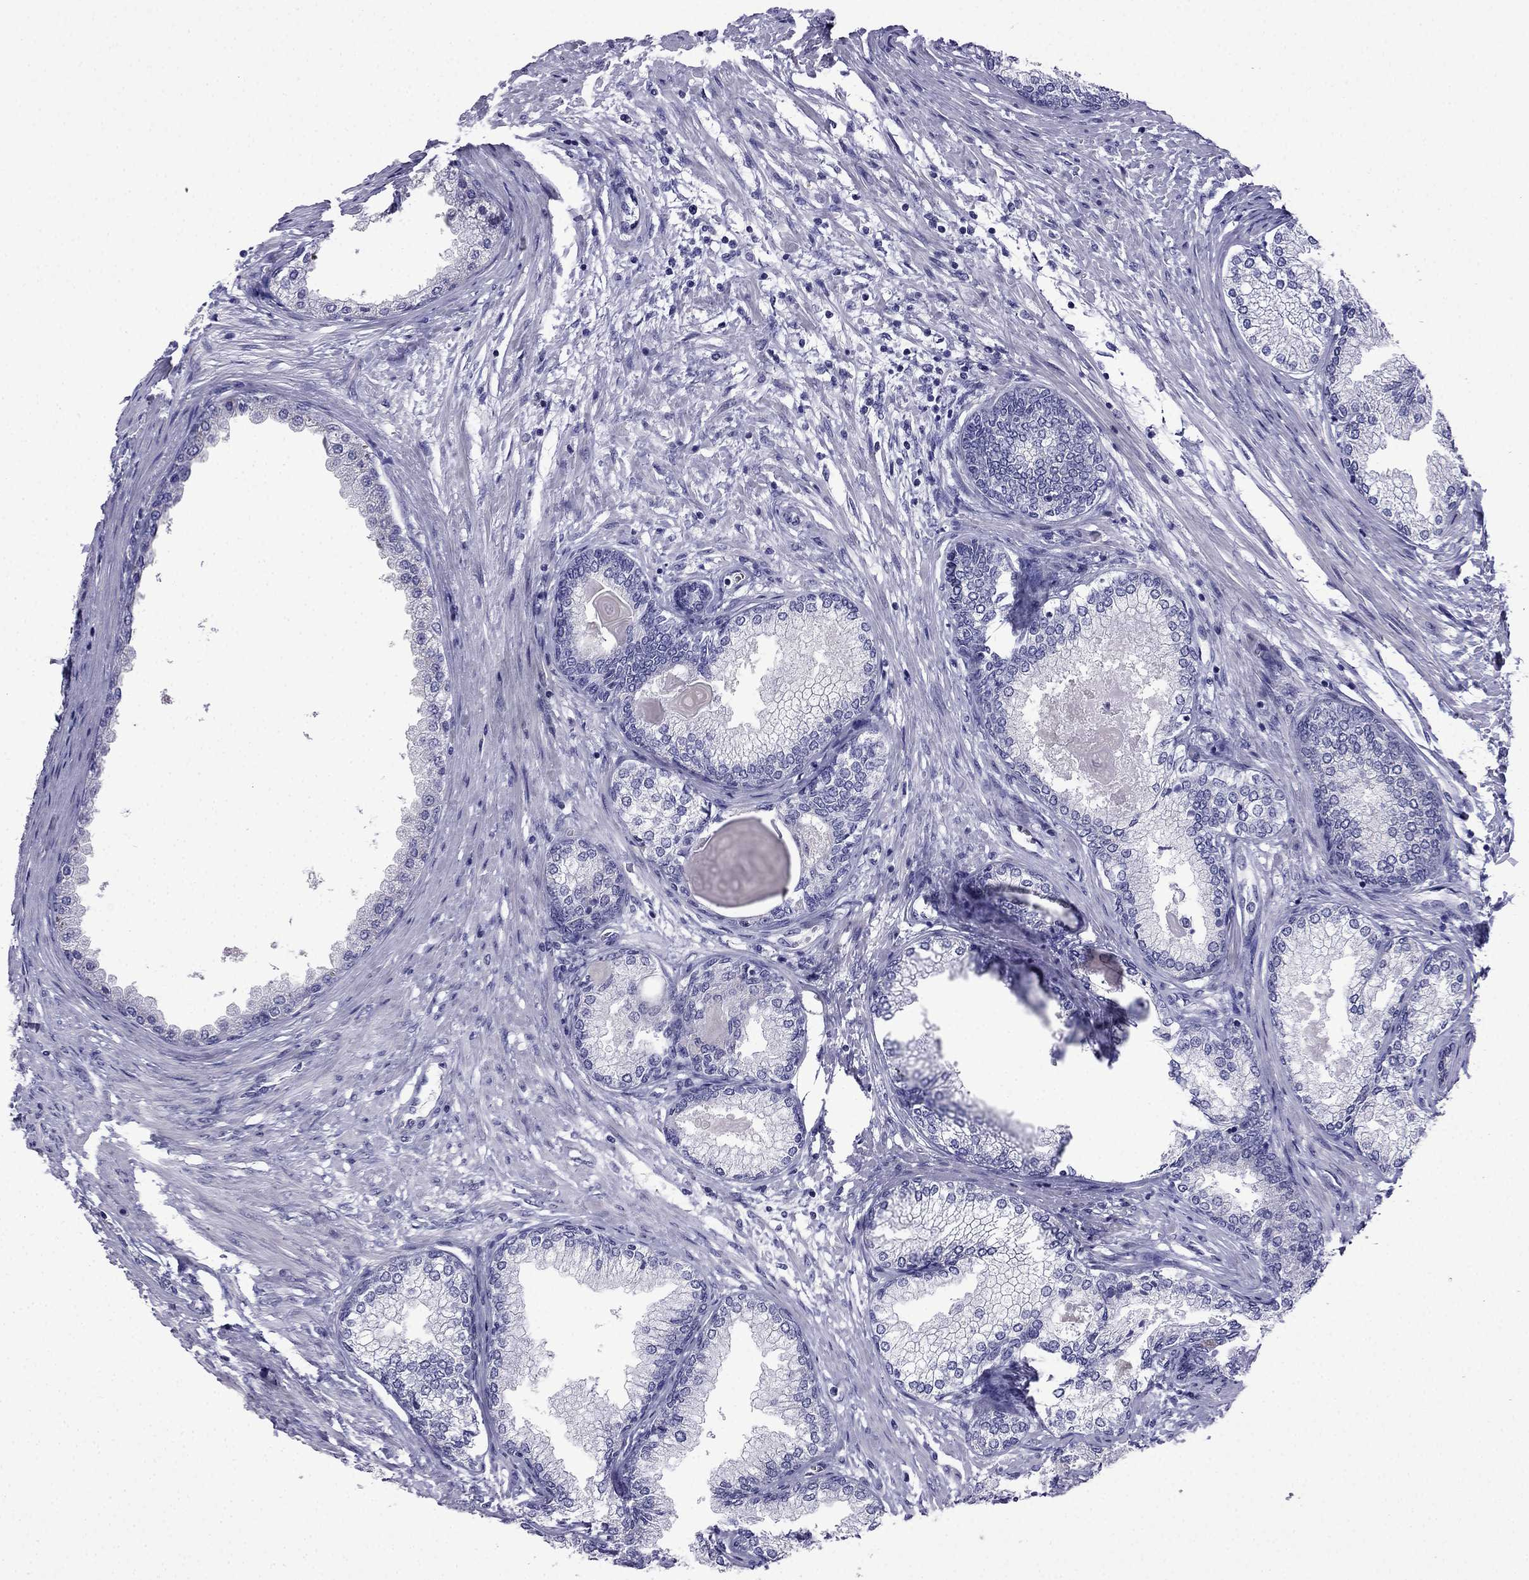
{"staining": {"intensity": "negative", "quantity": "none", "location": "none"}, "tissue": "prostate", "cell_type": "Glandular cells", "image_type": "normal", "snomed": [{"axis": "morphology", "description": "Normal tissue, NOS"}, {"axis": "topography", "description": "Prostate"}], "caption": "Immunohistochemistry micrograph of normal human prostate stained for a protein (brown), which displays no expression in glandular cells. (DAB (3,3'-diaminobenzidine) immunohistochemistry (IHC), high magnification).", "gene": "POM121L12", "patient": {"sex": "male", "age": 72}}